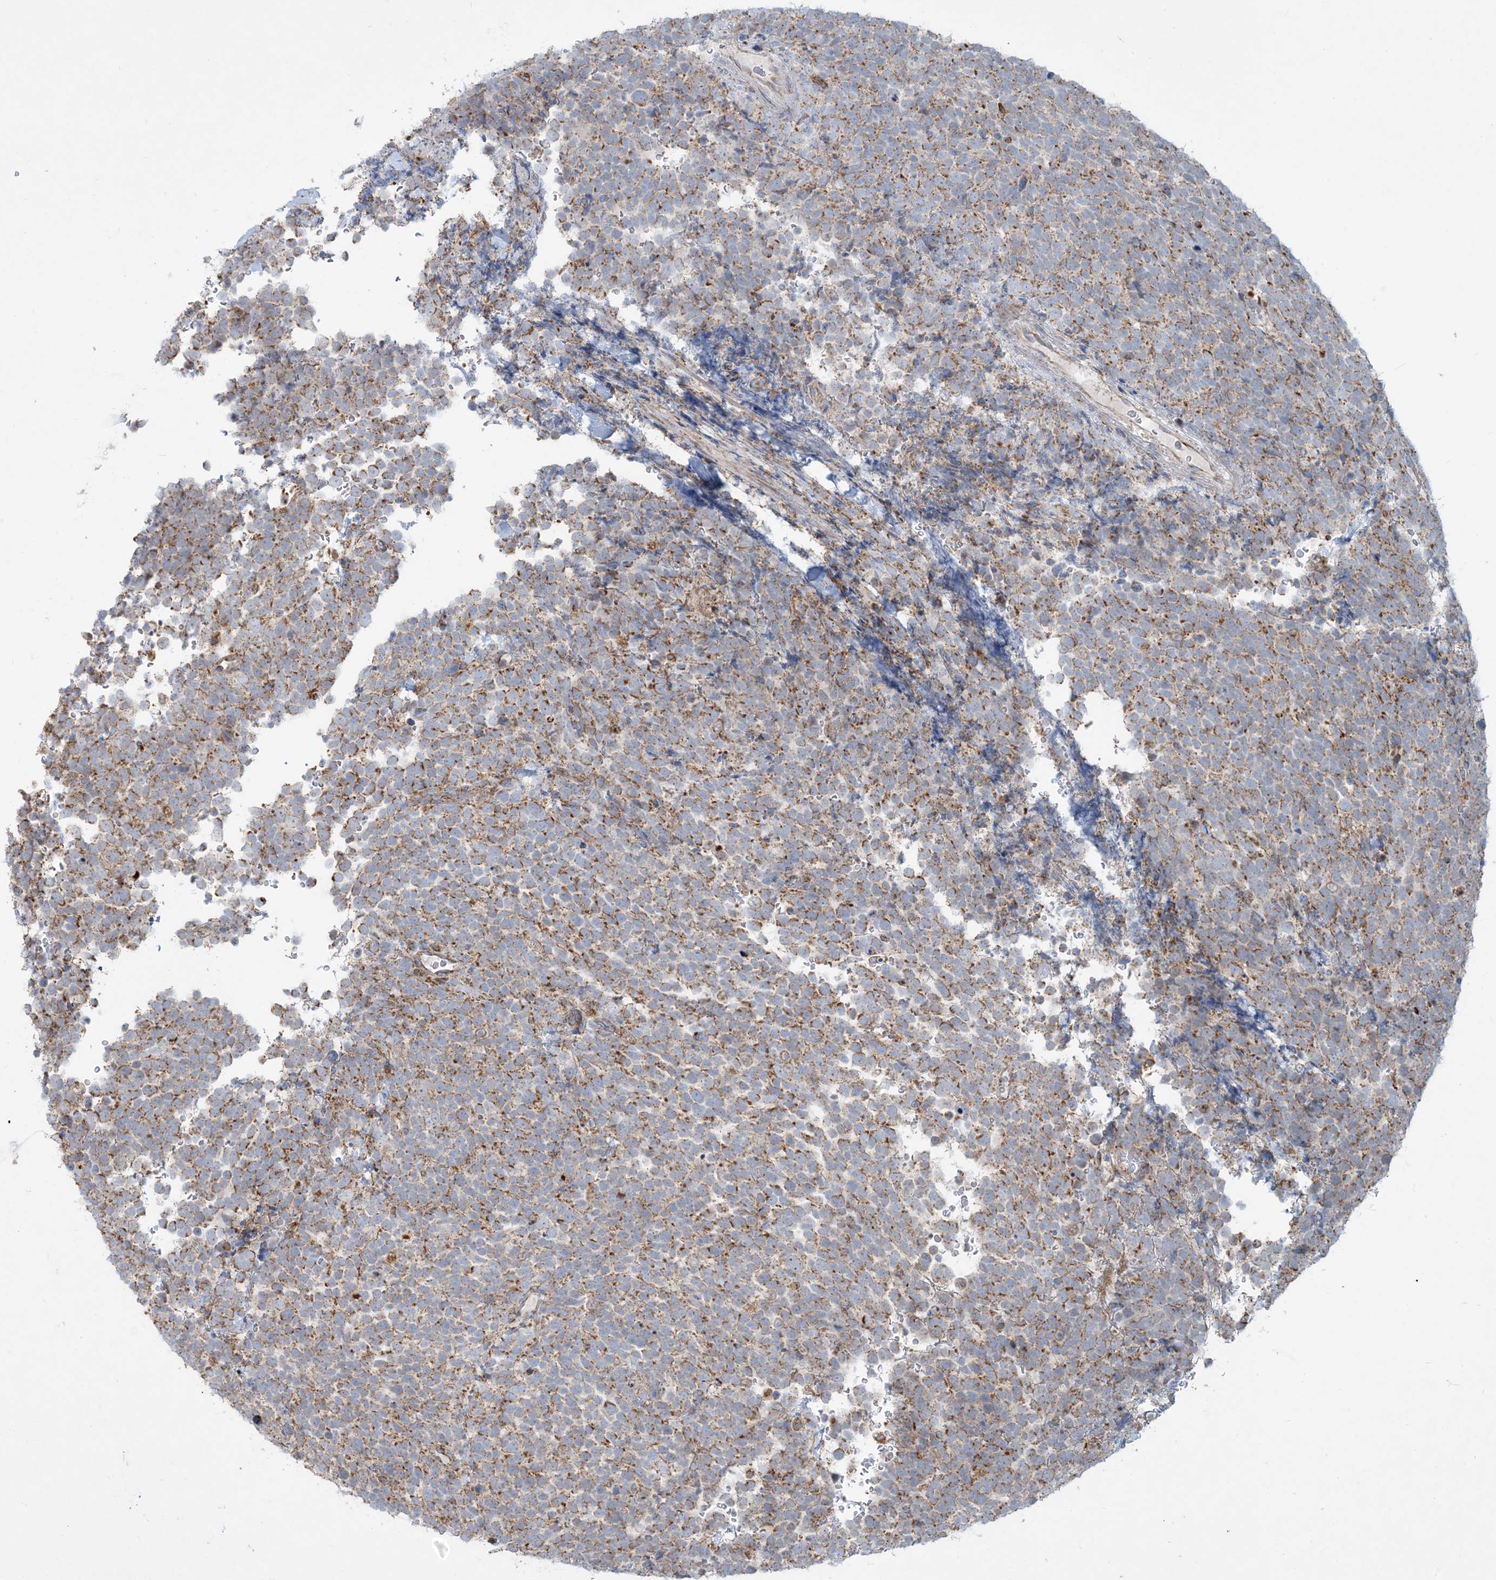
{"staining": {"intensity": "moderate", "quantity": ">75%", "location": "cytoplasmic/membranous"}, "tissue": "urothelial cancer", "cell_type": "Tumor cells", "image_type": "cancer", "snomed": [{"axis": "morphology", "description": "Urothelial carcinoma, High grade"}, {"axis": "topography", "description": "Urinary bladder"}], "caption": "Immunohistochemical staining of urothelial carcinoma (high-grade) displays moderate cytoplasmic/membranous protein expression in approximately >75% of tumor cells.", "gene": "BEND4", "patient": {"sex": "female", "age": 82}}